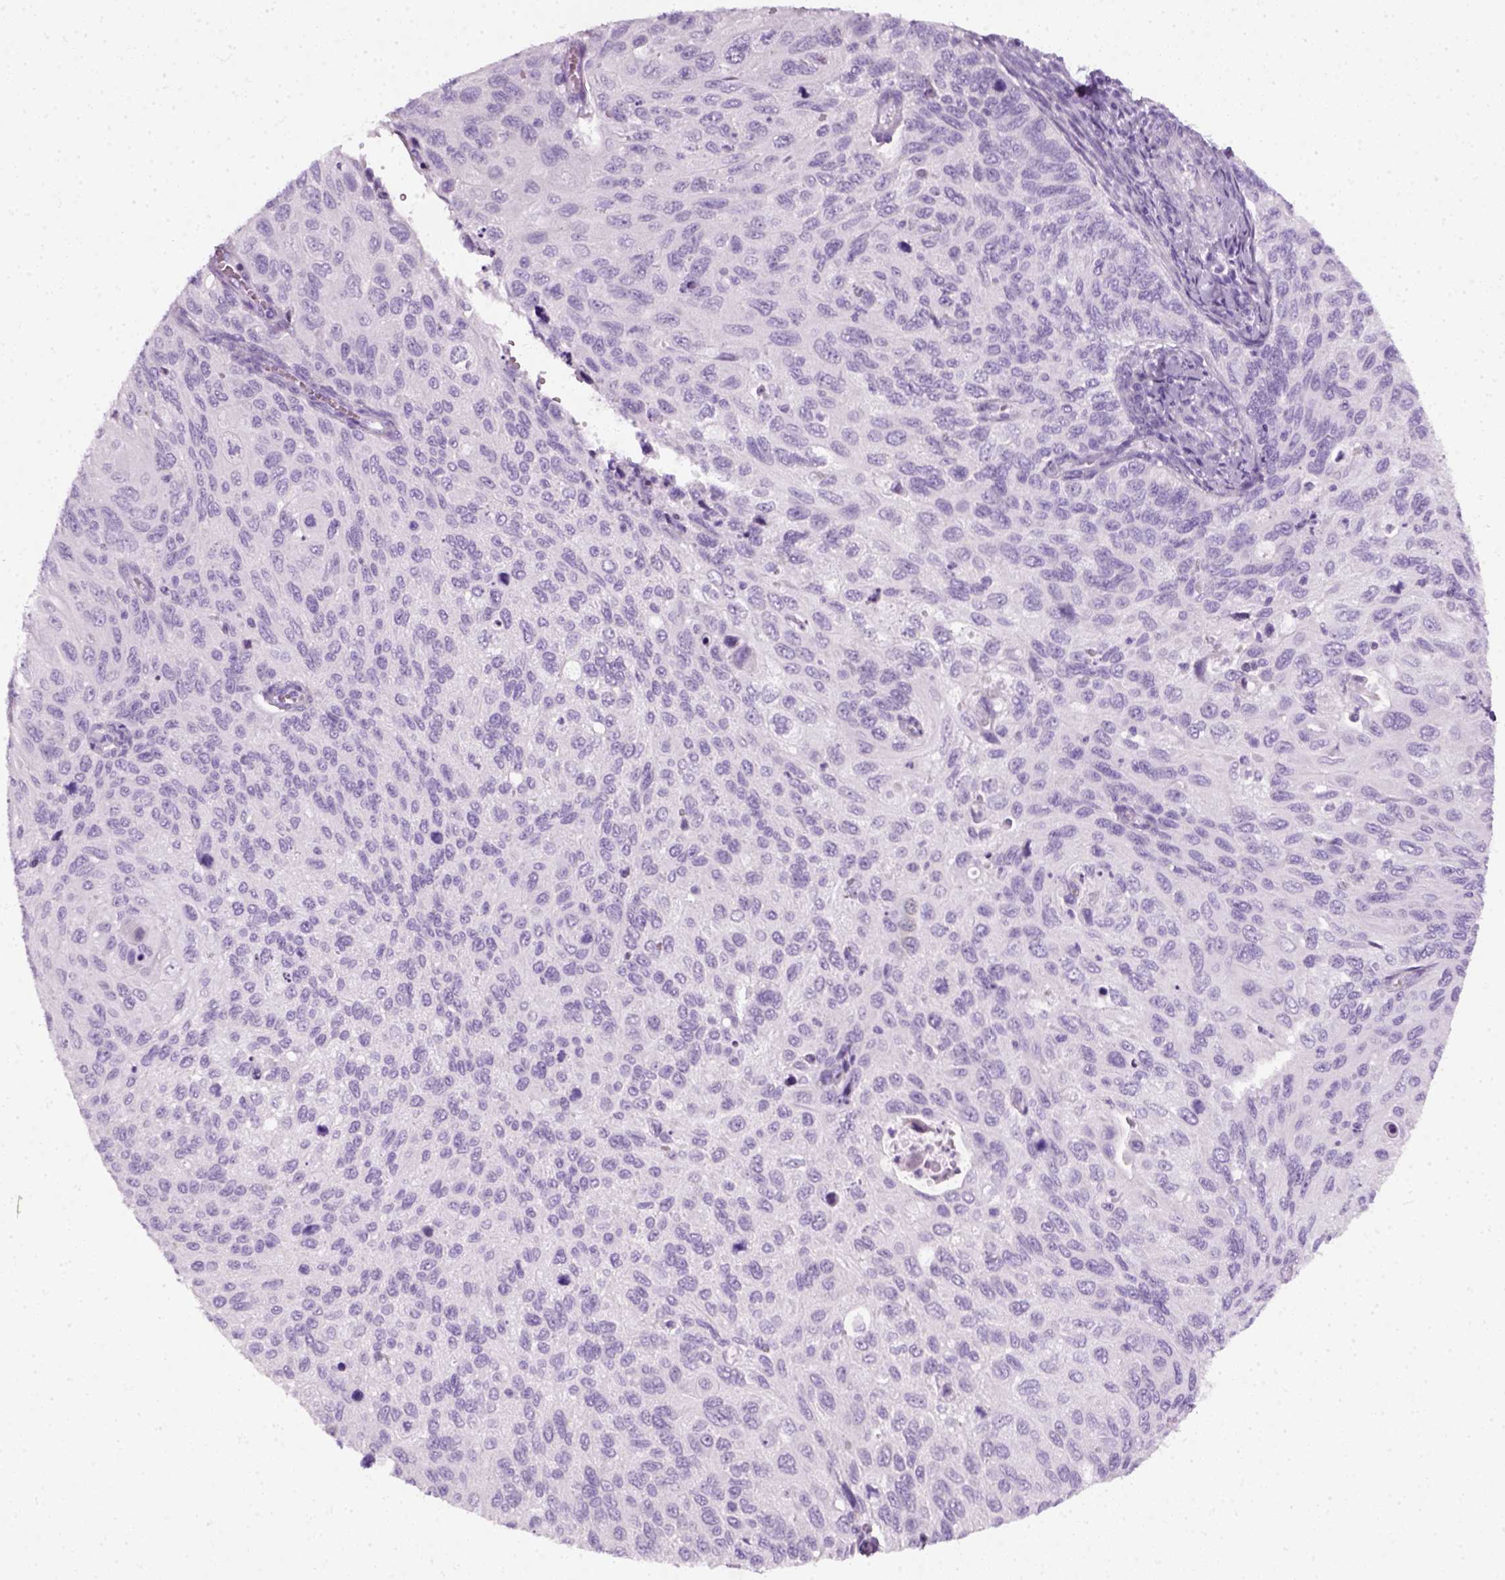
{"staining": {"intensity": "negative", "quantity": "none", "location": "none"}, "tissue": "cervical cancer", "cell_type": "Tumor cells", "image_type": "cancer", "snomed": [{"axis": "morphology", "description": "Squamous cell carcinoma, NOS"}, {"axis": "topography", "description": "Cervix"}], "caption": "Squamous cell carcinoma (cervical) stained for a protein using immunohistochemistry demonstrates no expression tumor cells.", "gene": "SLC12A5", "patient": {"sex": "female", "age": 70}}